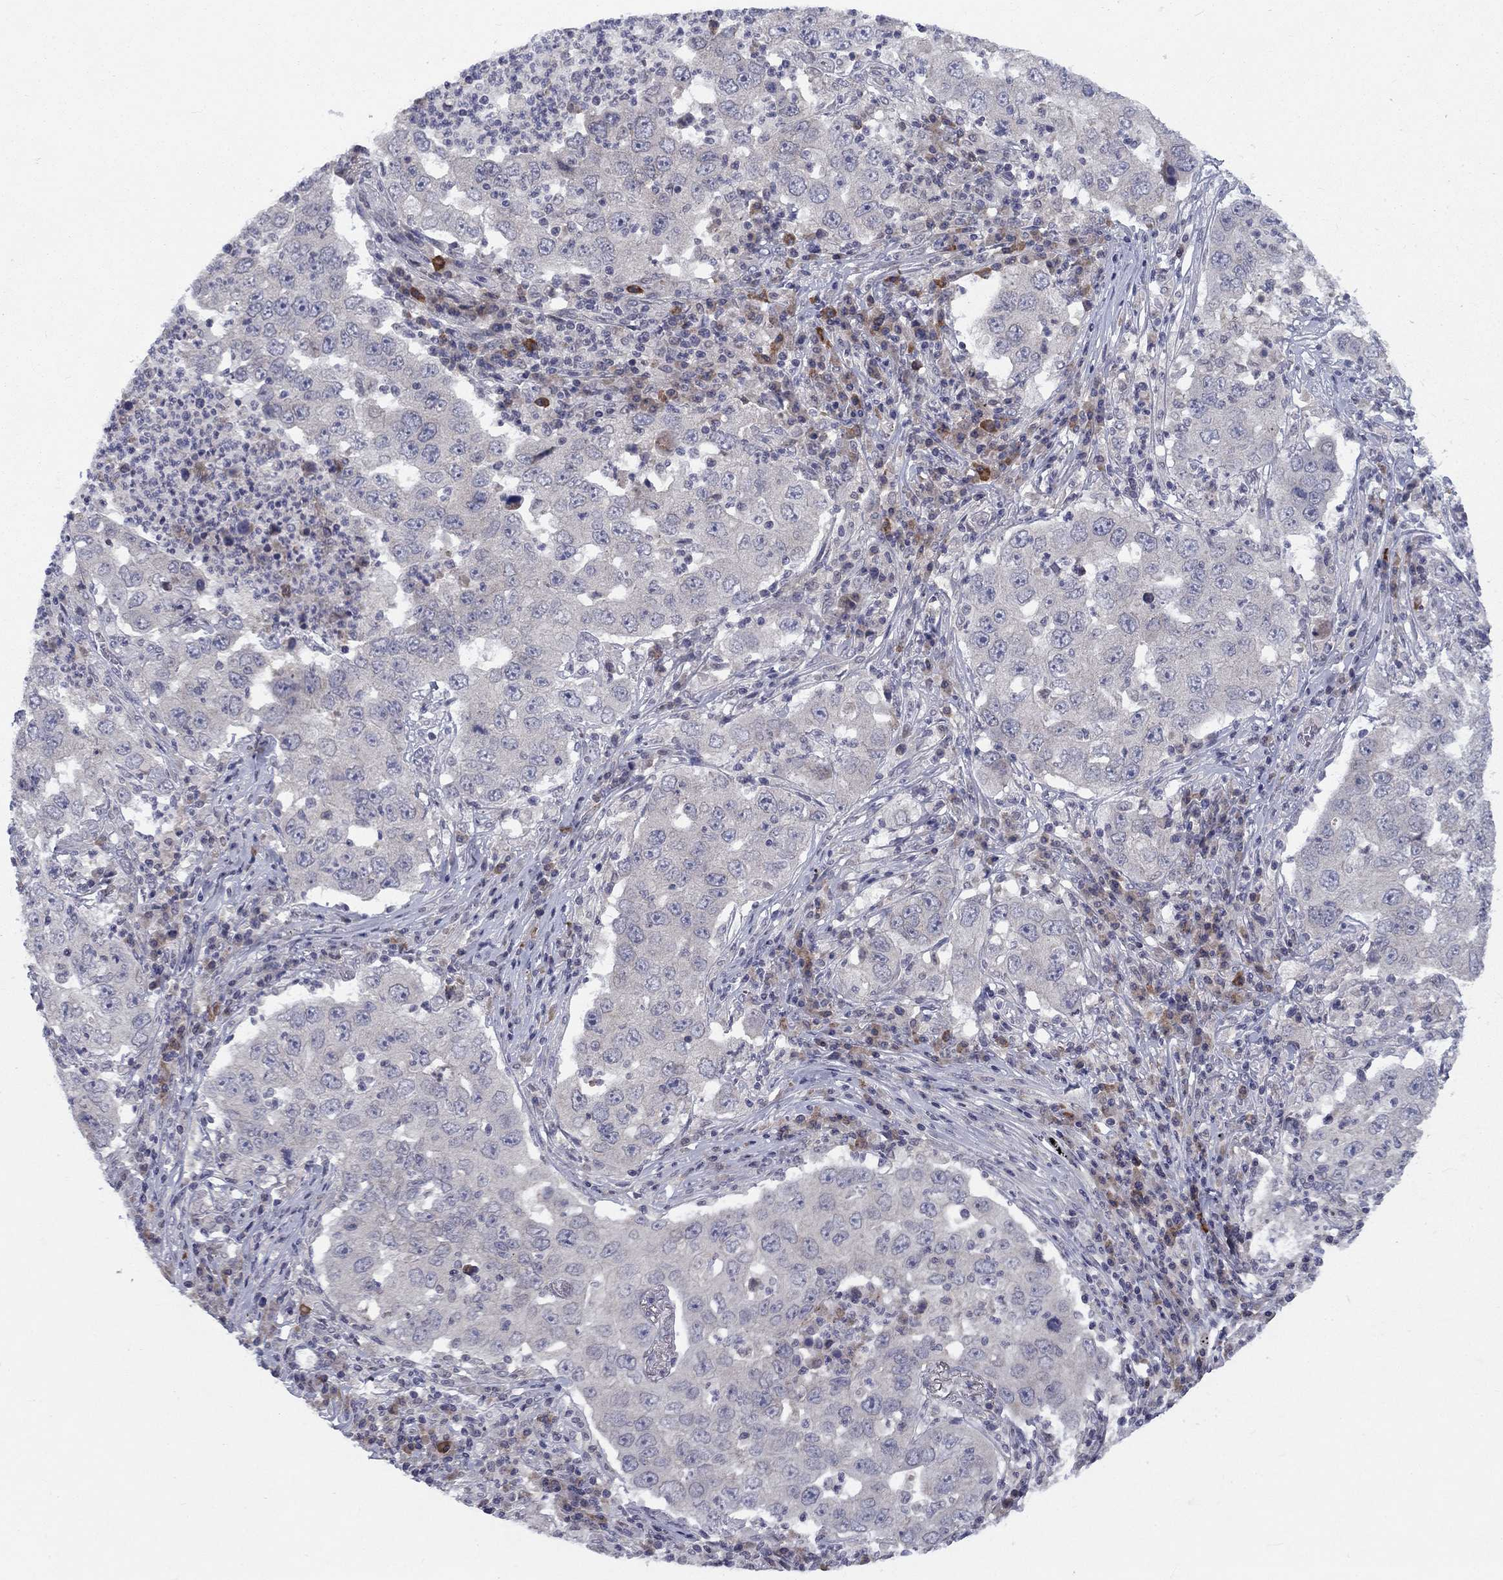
{"staining": {"intensity": "negative", "quantity": "none", "location": "none"}, "tissue": "lung cancer", "cell_type": "Tumor cells", "image_type": "cancer", "snomed": [{"axis": "morphology", "description": "Adenocarcinoma, NOS"}, {"axis": "topography", "description": "Lung"}], "caption": "Lung cancer (adenocarcinoma) was stained to show a protein in brown. There is no significant positivity in tumor cells.", "gene": "CACNA1A", "patient": {"sex": "male", "age": 73}}